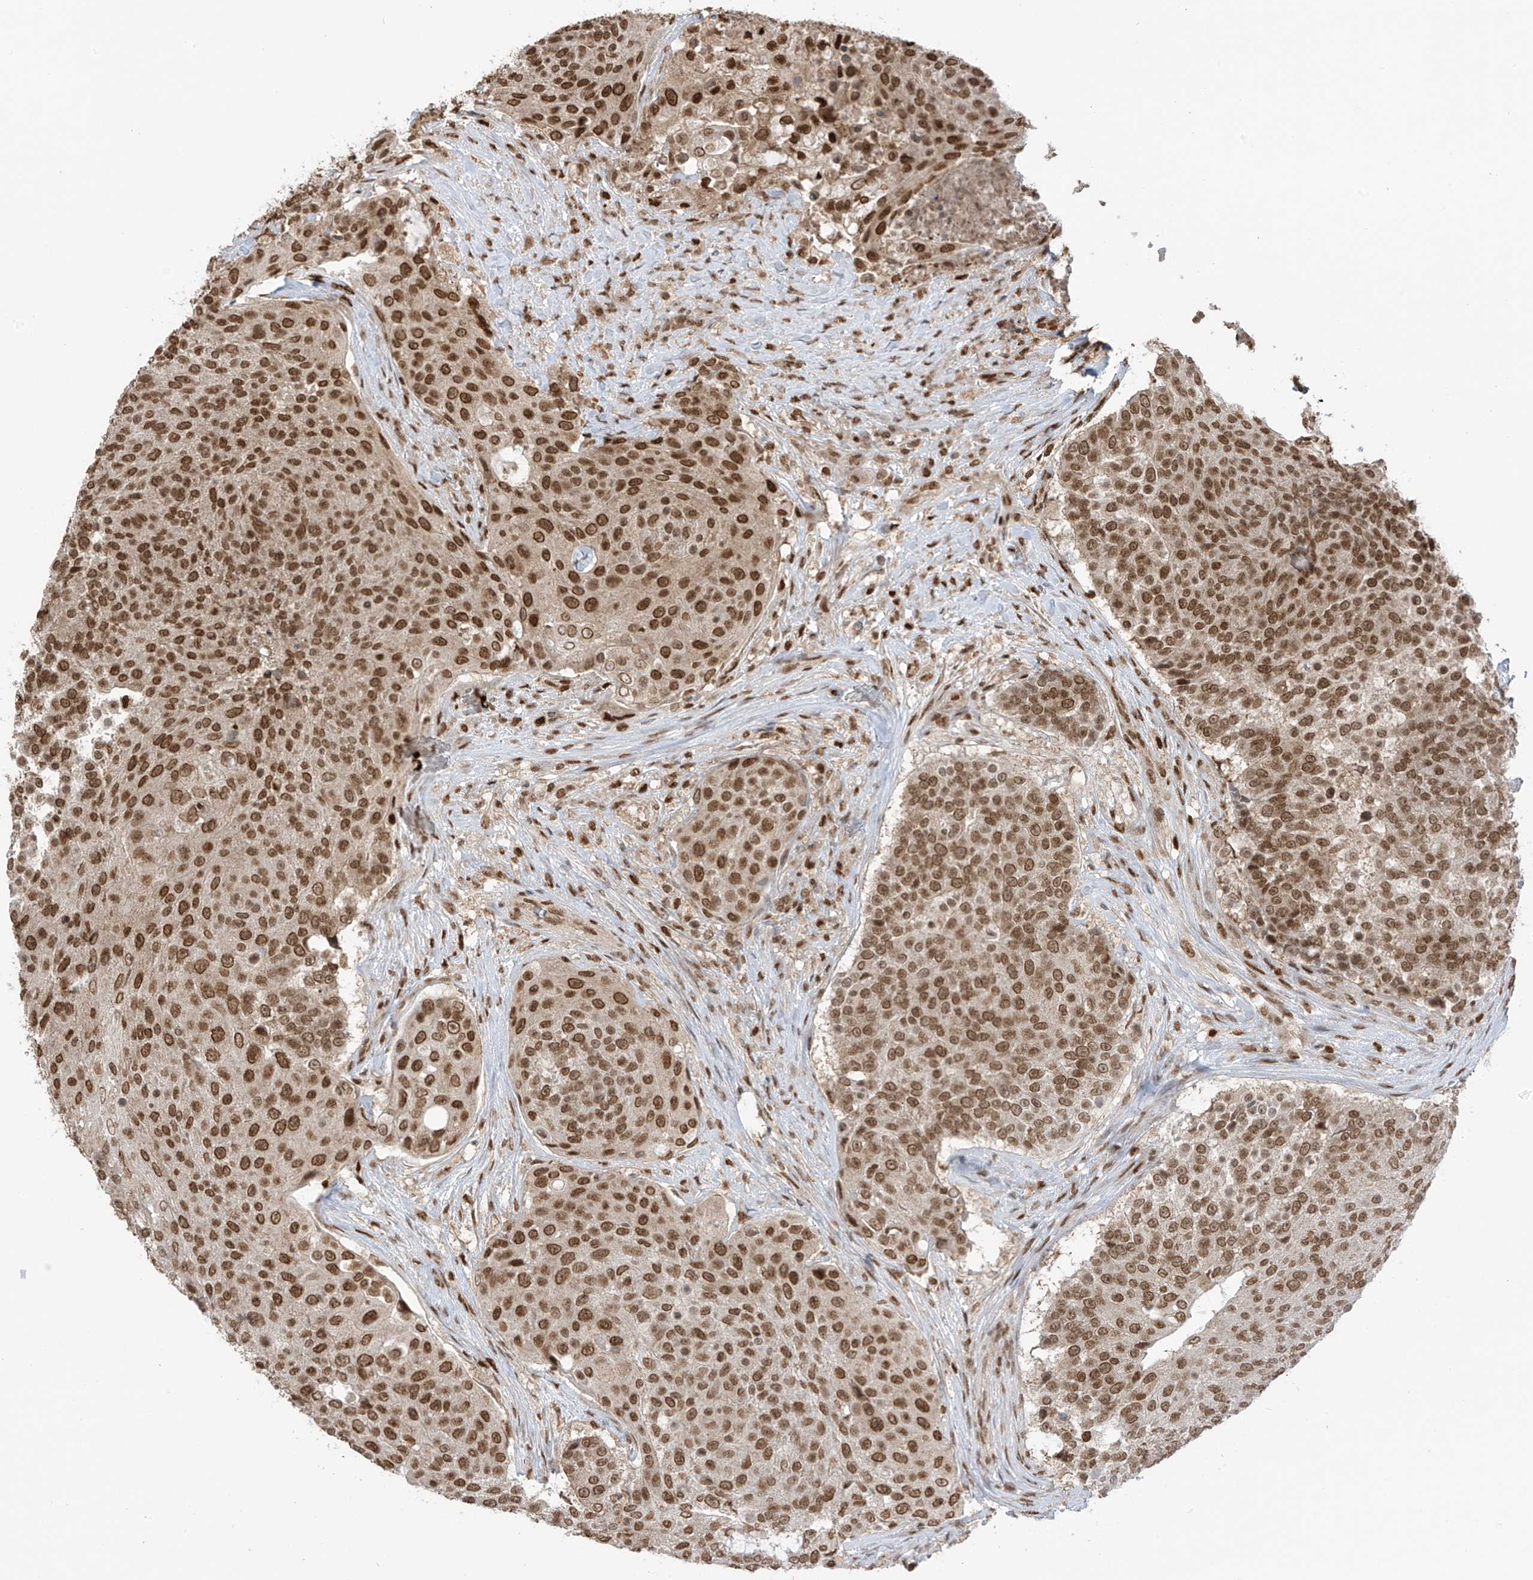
{"staining": {"intensity": "moderate", "quantity": ">75%", "location": "nuclear"}, "tissue": "urothelial cancer", "cell_type": "Tumor cells", "image_type": "cancer", "snomed": [{"axis": "morphology", "description": "Urothelial carcinoma, High grade"}, {"axis": "topography", "description": "Urinary bladder"}], "caption": "The immunohistochemical stain labels moderate nuclear expression in tumor cells of urothelial cancer tissue.", "gene": "KPNB1", "patient": {"sex": "female", "age": 63}}